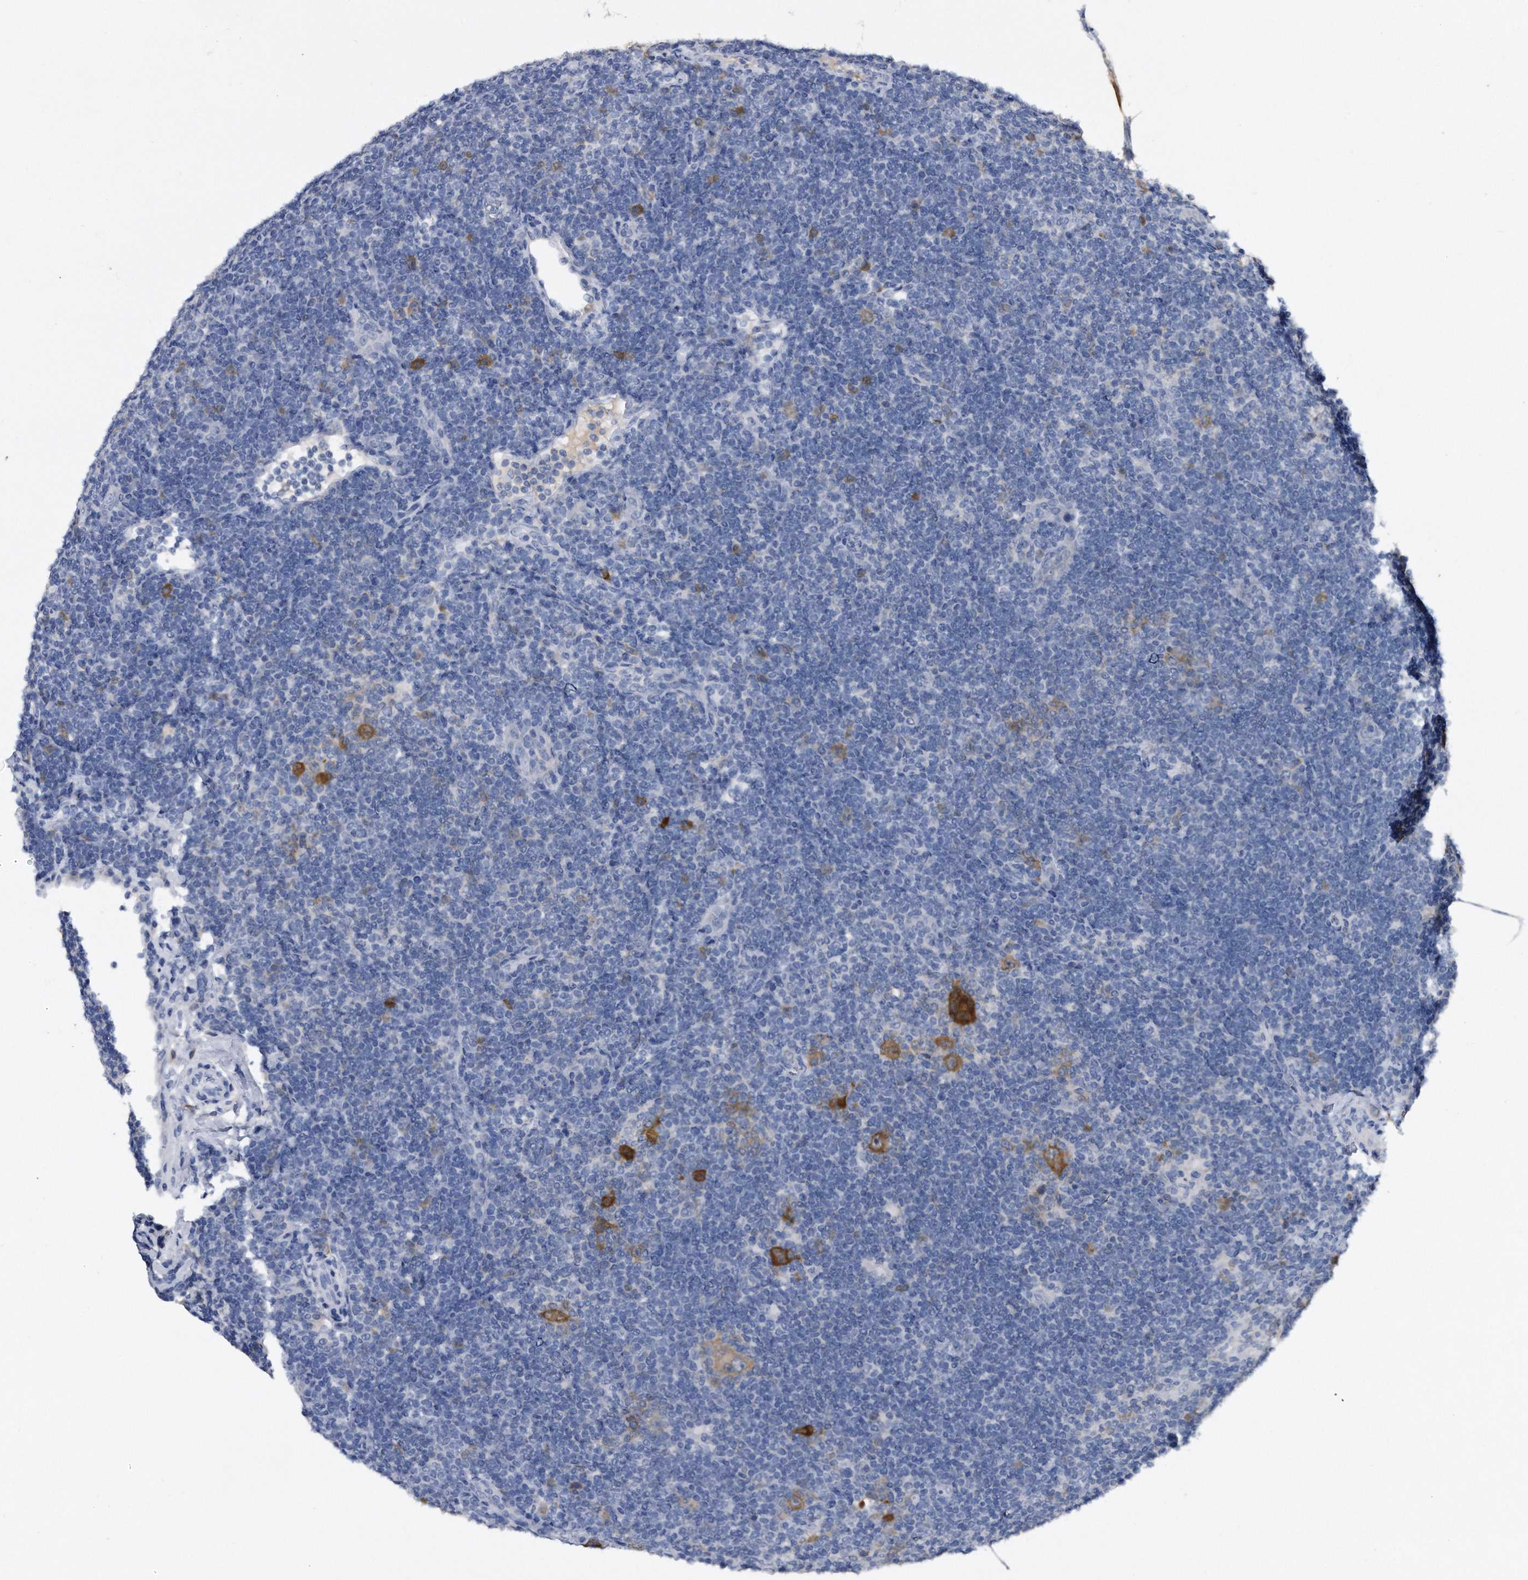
{"staining": {"intensity": "strong", "quantity": ">75%", "location": "cytoplasmic/membranous"}, "tissue": "lymphoma", "cell_type": "Tumor cells", "image_type": "cancer", "snomed": [{"axis": "morphology", "description": "Hodgkin's disease, NOS"}, {"axis": "topography", "description": "Lymph node"}], "caption": "The histopathology image reveals a brown stain indicating the presence of a protein in the cytoplasmic/membranous of tumor cells in Hodgkin's disease.", "gene": "ASNS", "patient": {"sex": "female", "age": 57}}